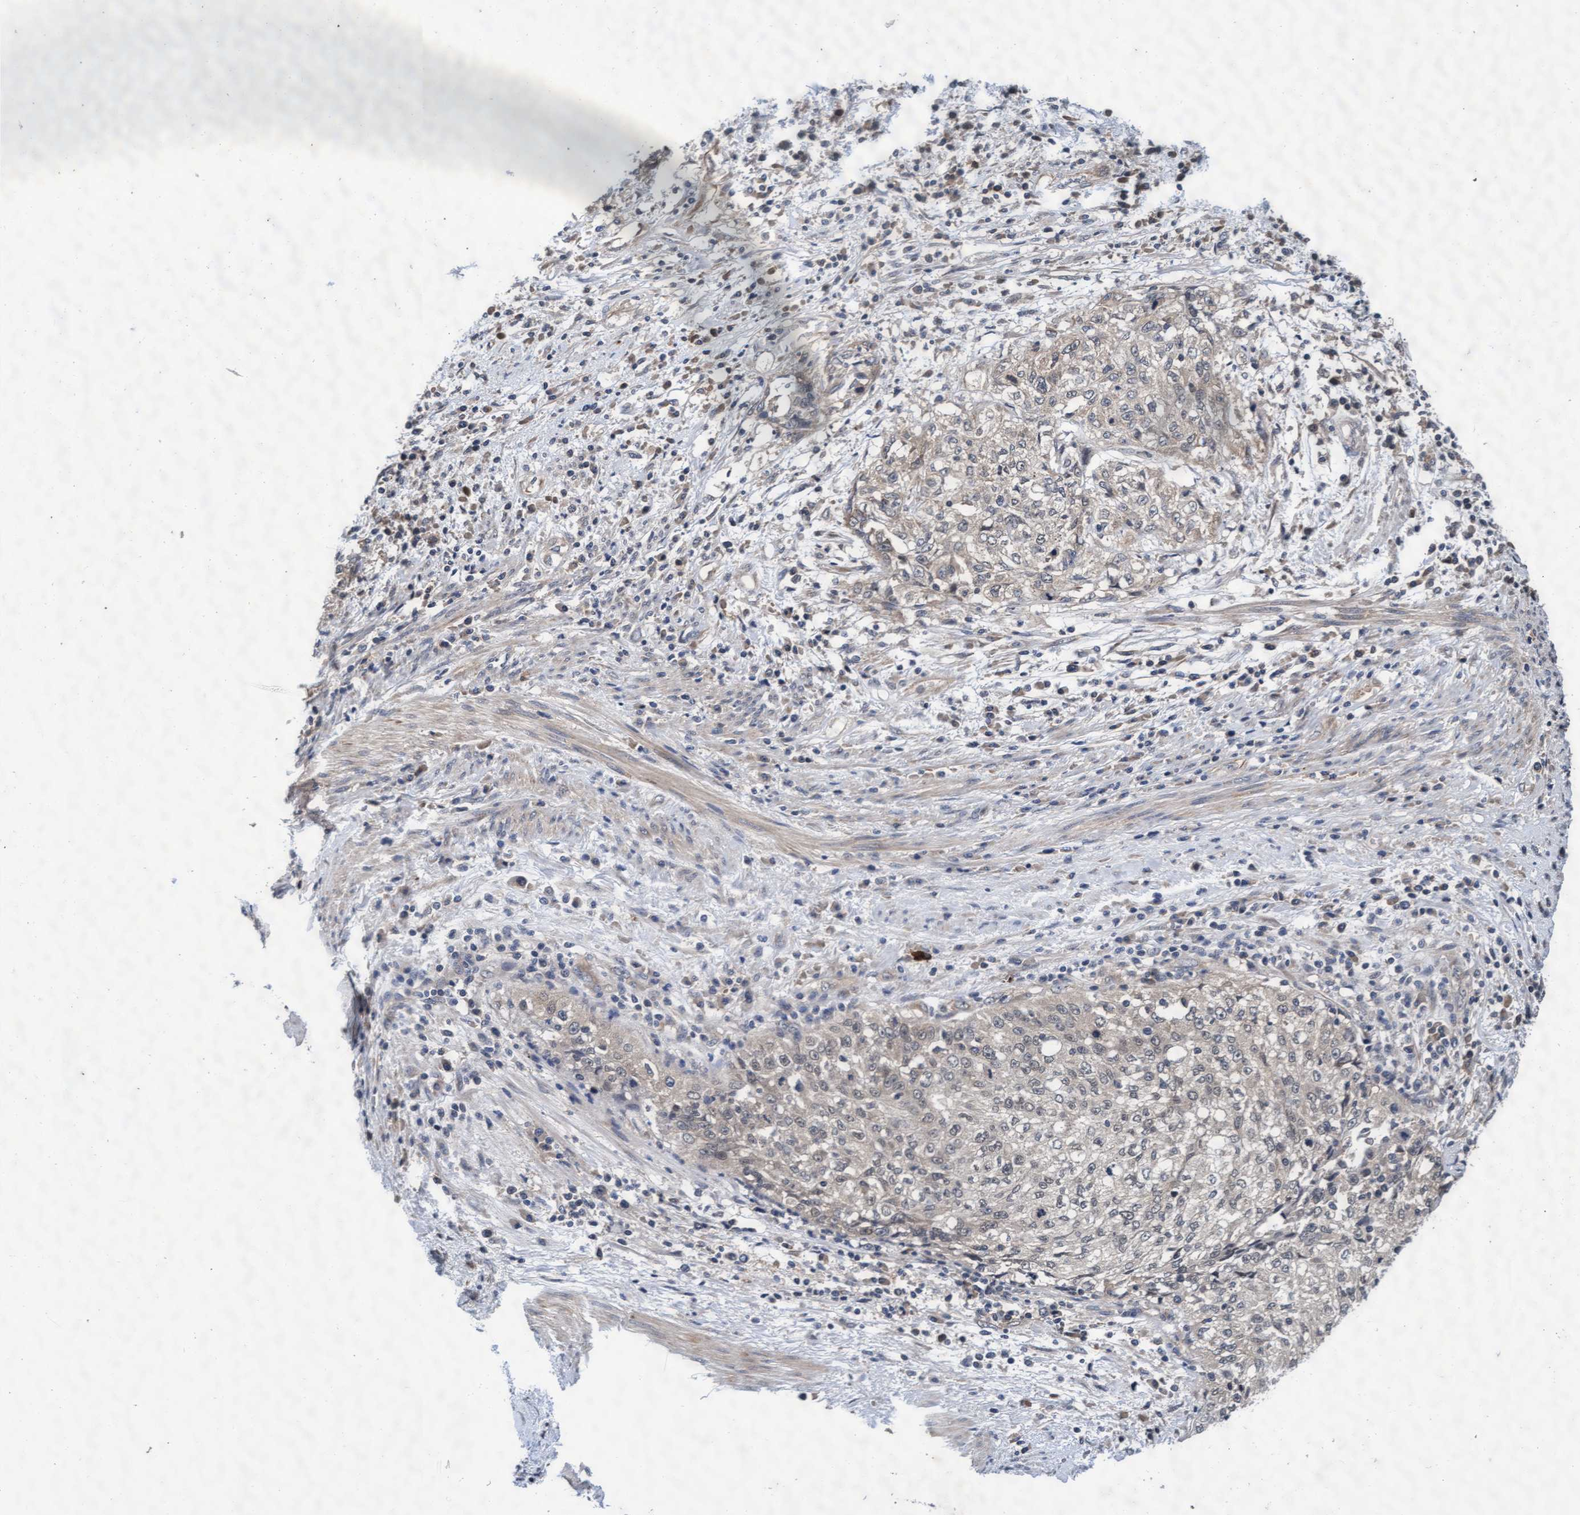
{"staining": {"intensity": "negative", "quantity": "none", "location": "none"}, "tissue": "cervical cancer", "cell_type": "Tumor cells", "image_type": "cancer", "snomed": [{"axis": "morphology", "description": "Squamous cell carcinoma, NOS"}, {"axis": "topography", "description": "Cervix"}], "caption": "DAB immunohistochemical staining of squamous cell carcinoma (cervical) displays no significant expression in tumor cells.", "gene": "EFCAB13", "patient": {"sex": "female", "age": 57}}